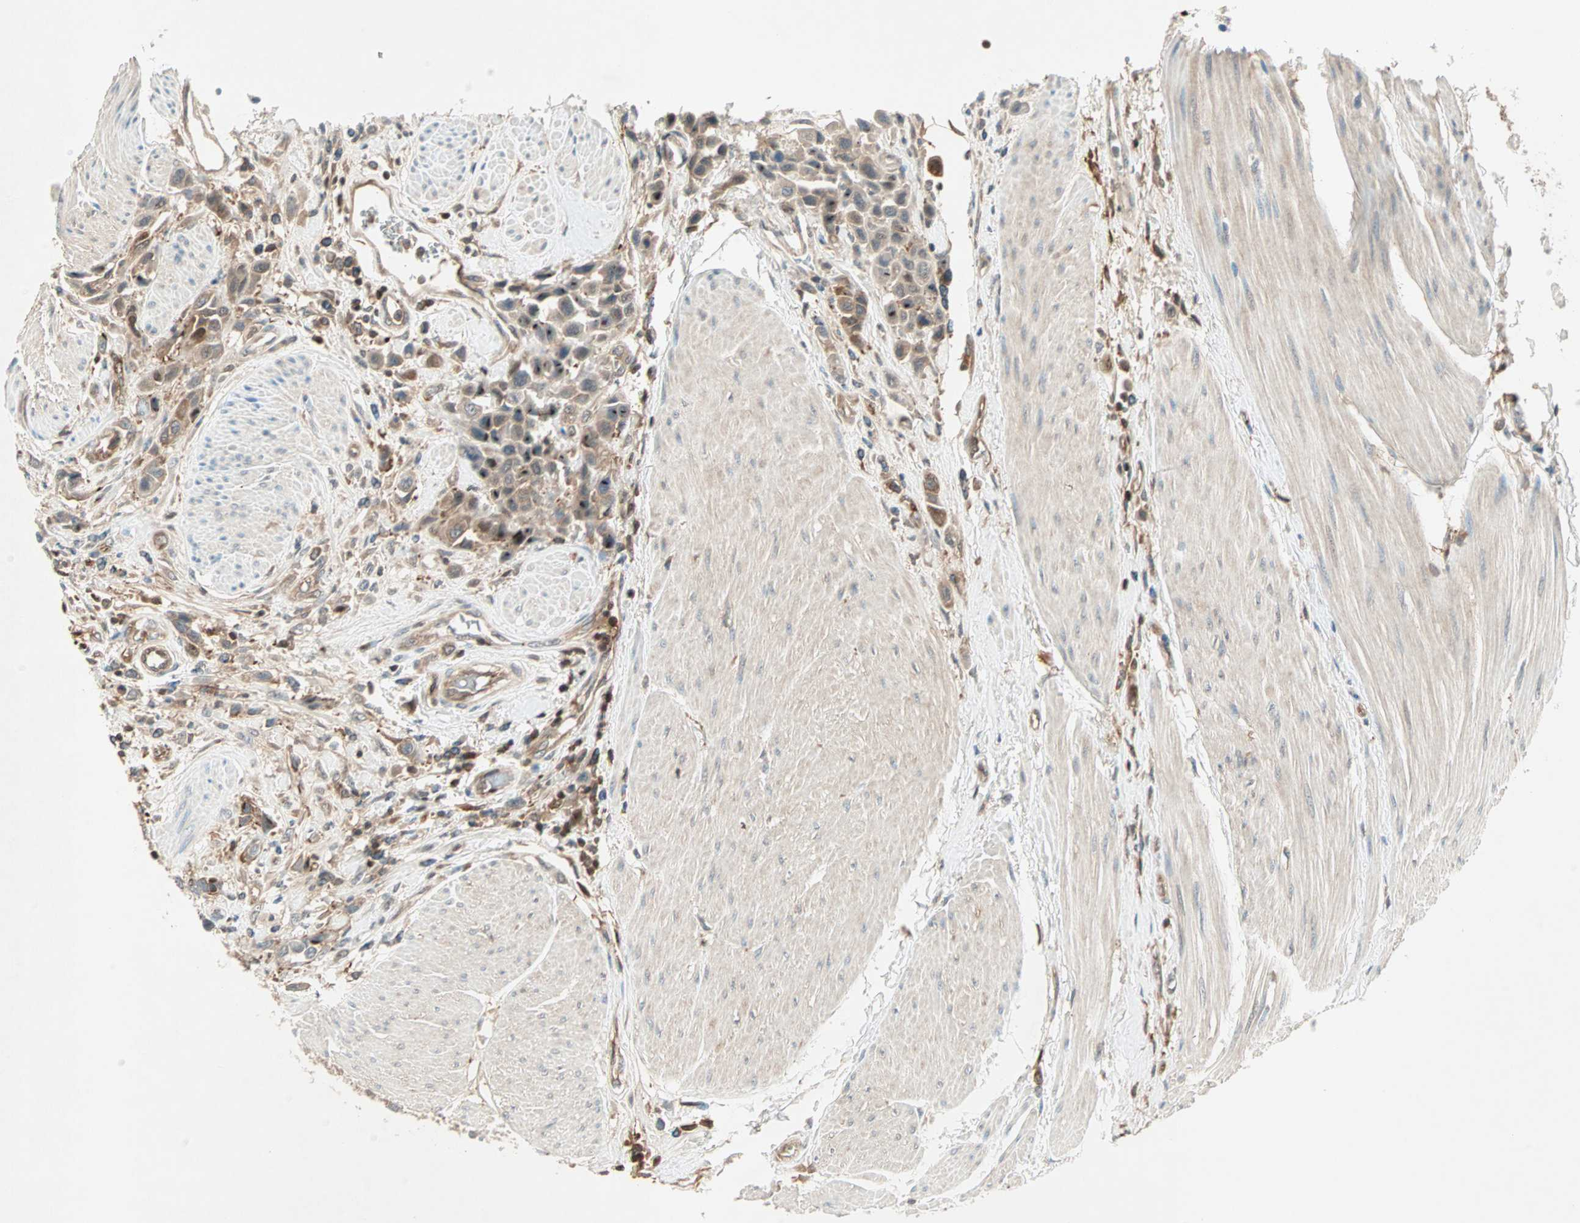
{"staining": {"intensity": "moderate", "quantity": ">75%", "location": "cytoplasmic/membranous"}, "tissue": "urothelial cancer", "cell_type": "Tumor cells", "image_type": "cancer", "snomed": [{"axis": "morphology", "description": "Urothelial carcinoma, High grade"}, {"axis": "topography", "description": "Urinary bladder"}], "caption": "A photomicrograph of human urothelial cancer stained for a protein reveals moderate cytoplasmic/membranous brown staining in tumor cells.", "gene": "TEC", "patient": {"sex": "male", "age": 50}}